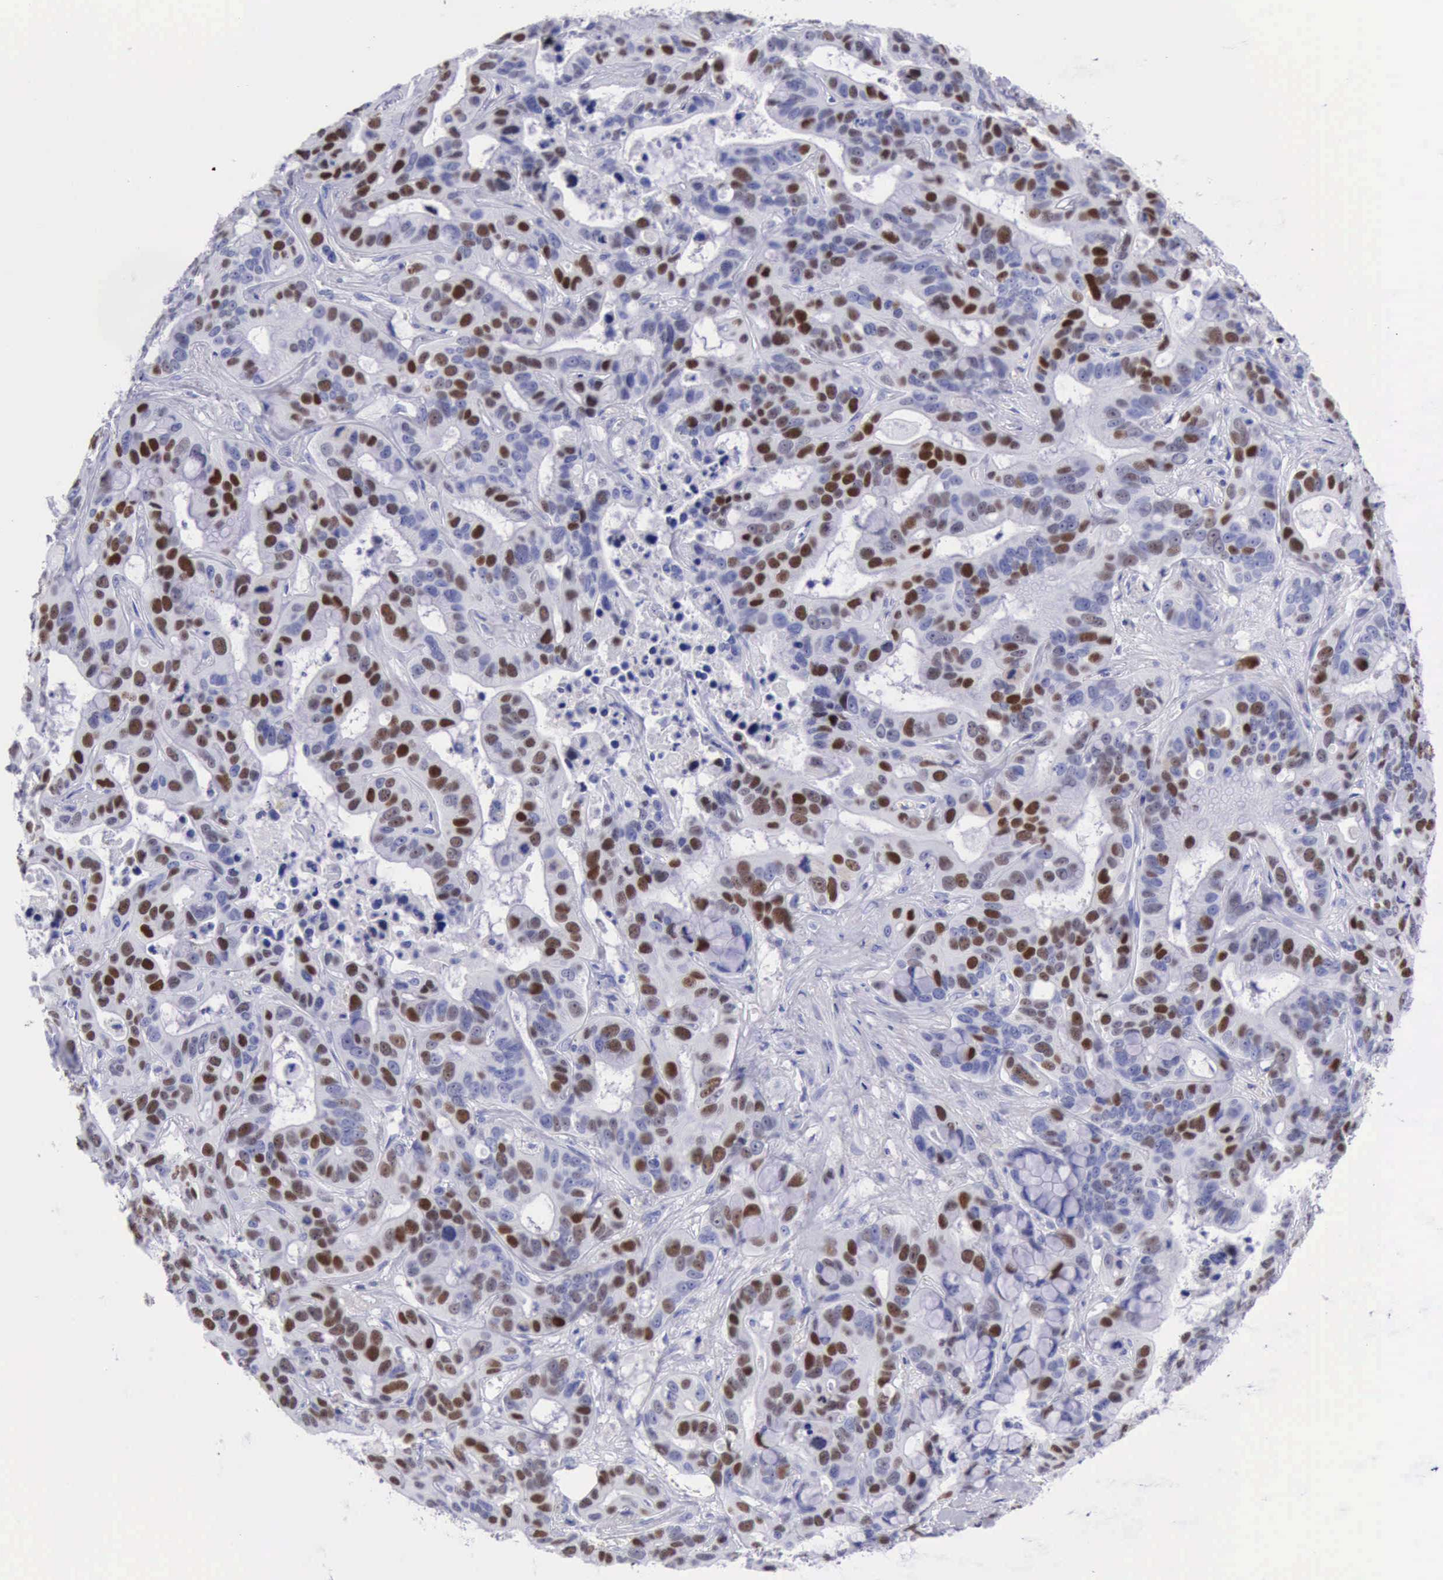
{"staining": {"intensity": "strong", "quantity": ">75%", "location": "nuclear"}, "tissue": "liver cancer", "cell_type": "Tumor cells", "image_type": "cancer", "snomed": [{"axis": "morphology", "description": "Cholangiocarcinoma"}, {"axis": "topography", "description": "Liver"}], "caption": "Approximately >75% of tumor cells in human liver cholangiocarcinoma exhibit strong nuclear protein expression as visualized by brown immunohistochemical staining.", "gene": "MCM2", "patient": {"sex": "female", "age": 65}}